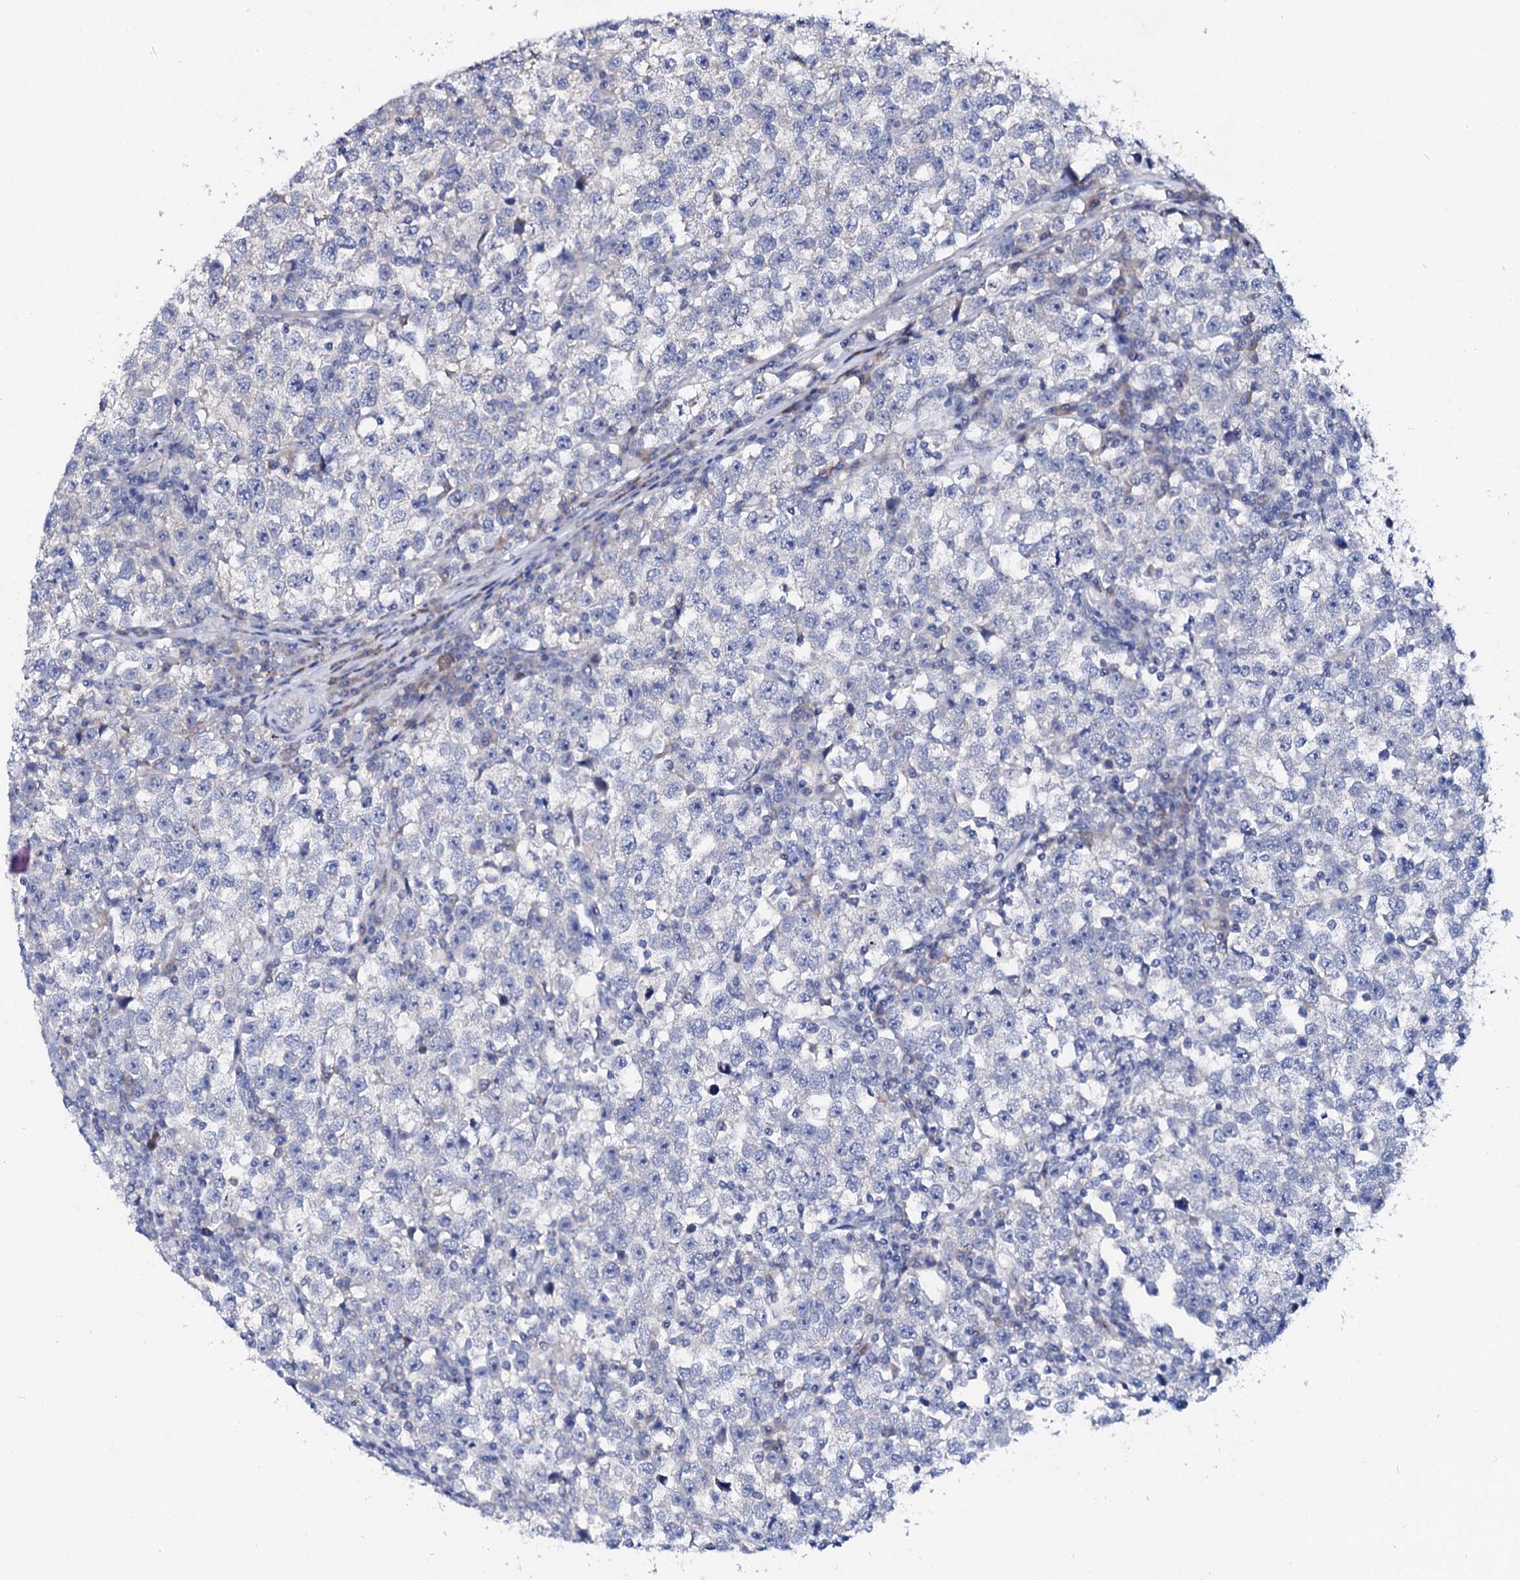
{"staining": {"intensity": "negative", "quantity": "none", "location": "none"}, "tissue": "testis cancer", "cell_type": "Tumor cells", "image_type": "cancer", "snomed": [{"axis": "morphology", "description": "Normal tissue, NOS"}, {"axis": "morphology", "description": "Seminoma, NOS"}, {"axis": "topography", "description": "Testis"}], "caption": "DAB immunohistochemical staining of human testis cancer demonstrates no significant positivity in tumor cells.", "gene": "BTBD16", "patient": {"sex": "male", "age": 43}}